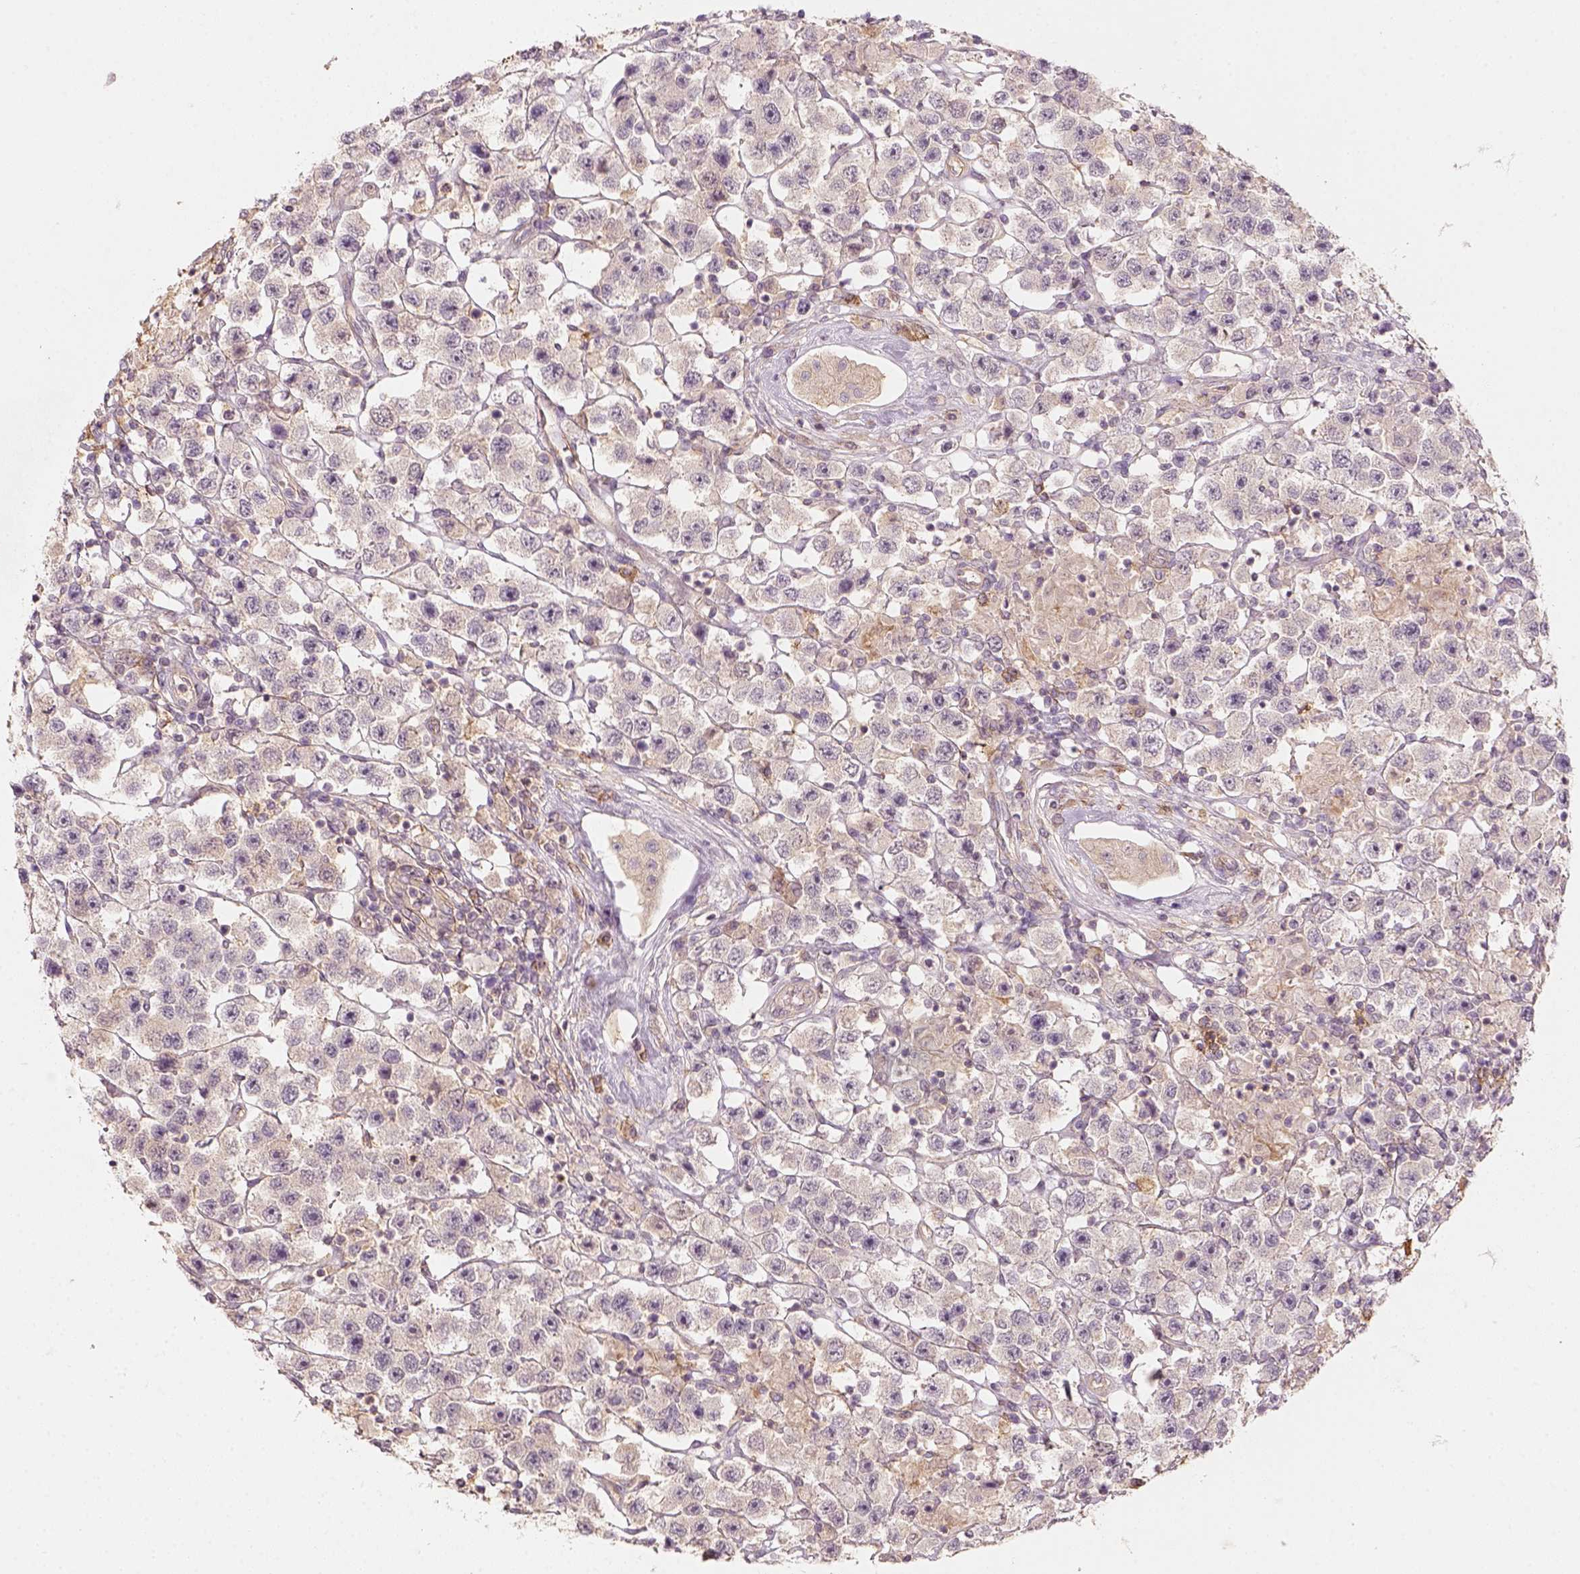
{"staining": {"intensity": "negative", "quantity": "none", "location": "none"}, "tissue": "testis cancer", "cell_type": "Tumor cells", "image_type": "cancer", "snomed": [{"axis": "morphology", "description": "Seminoma, NOS"}, {"axis": "topography", "description": "Testis"}], "caption": "The micrograph demonstrates no significant expression in tumor cells of testis seminoma.", "gene": "AQP9", "patient": {"sex": "male", "age": 45}}